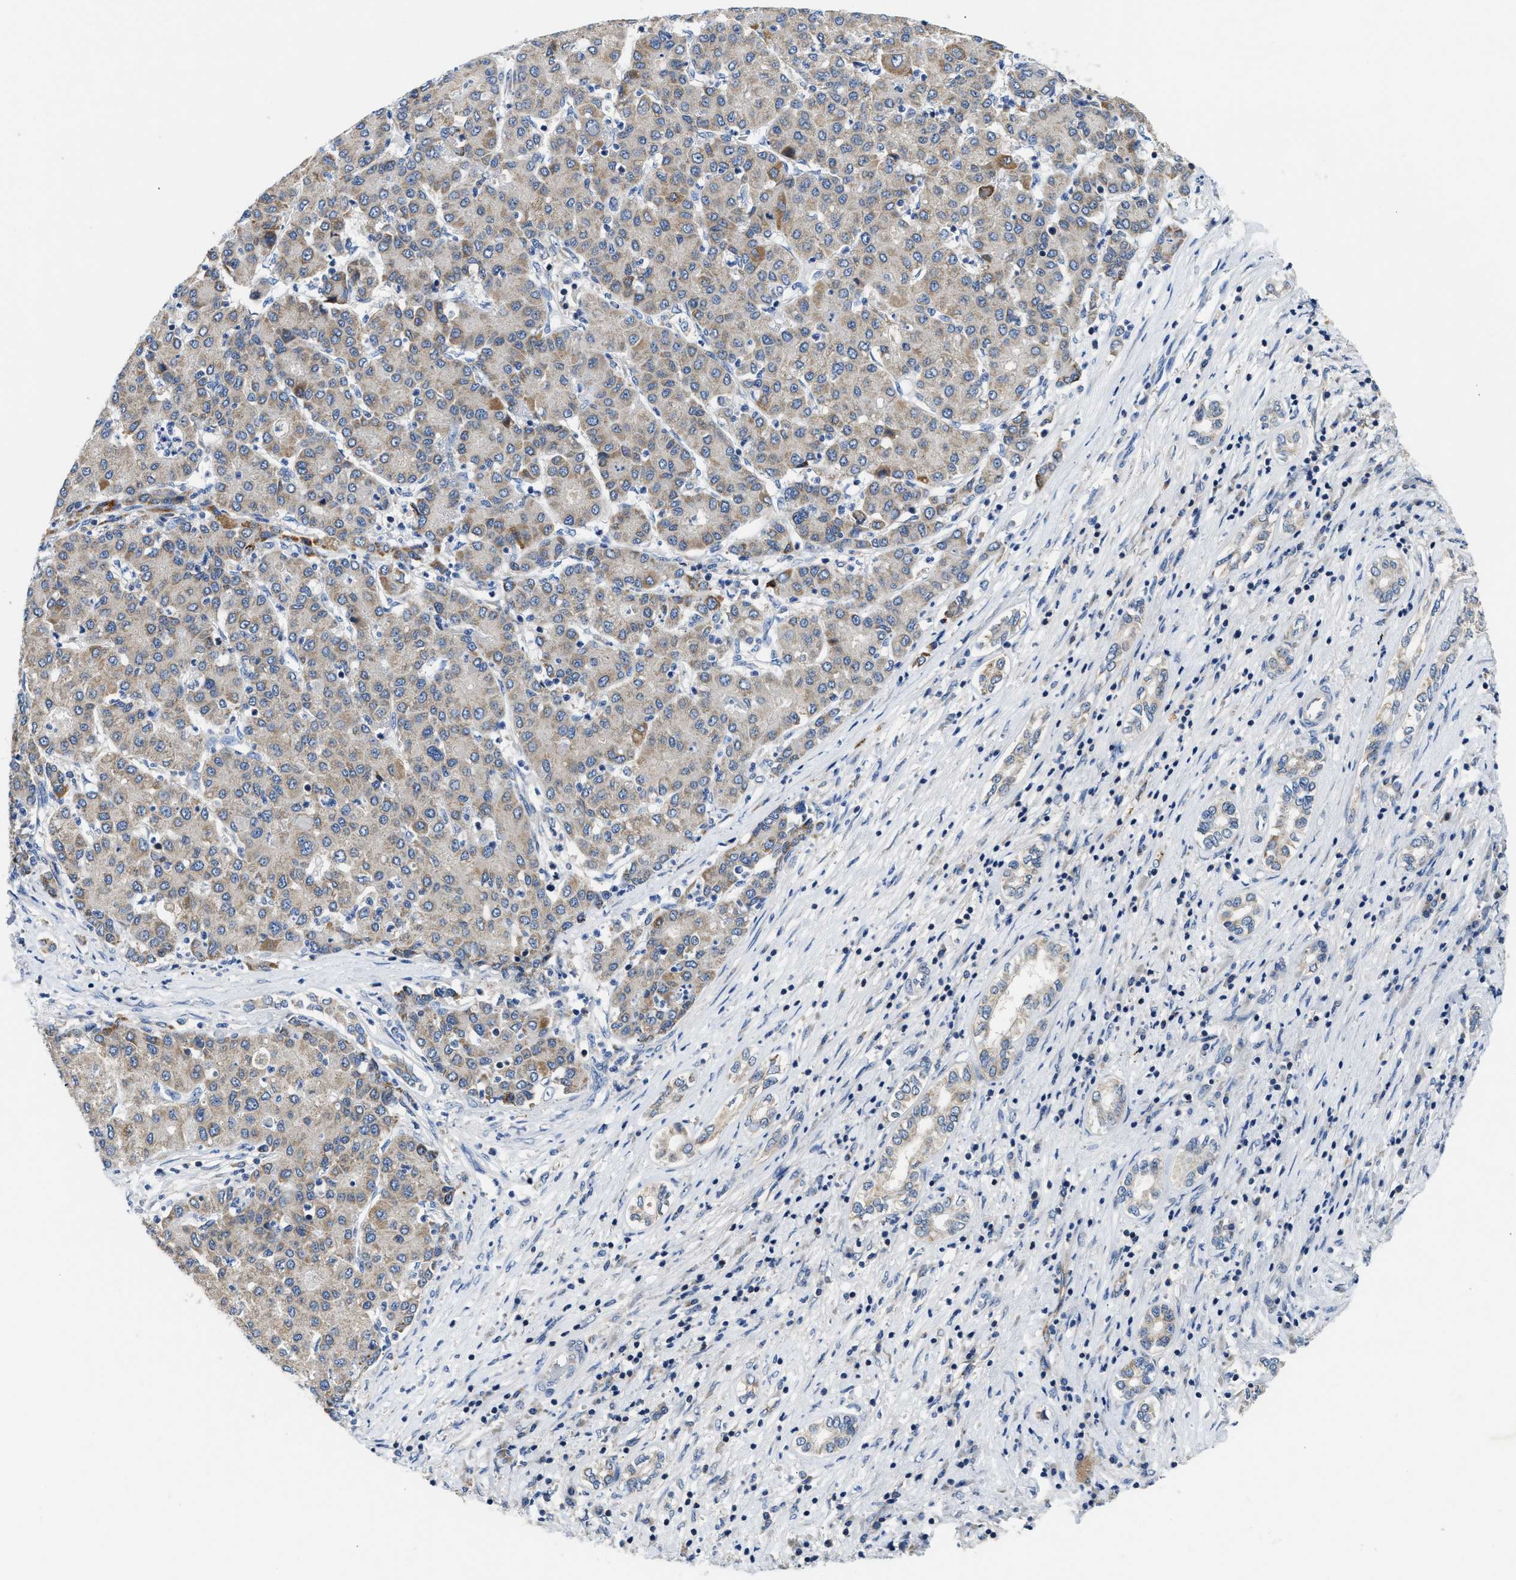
{"staining": {"intensity": "weak", "quantity": "<25%", "location": "cytoplasmic/membranous"}, "tissue": "liver cancer", "cell_type": "Tumor cells", "image_type": "cancer", "snomed": [{"axis": "morphology", "description": "Carcinoma, Hepatocellular, NOS"}, {"axis": "topography", "description": "Liver"}], "caption": "Protein analysis of hepatocellular carcinoma (liver) displays no significant positivity in tumor cells.", "gene": "CCM2", "patient": {"sex": "male", "age": 65}}